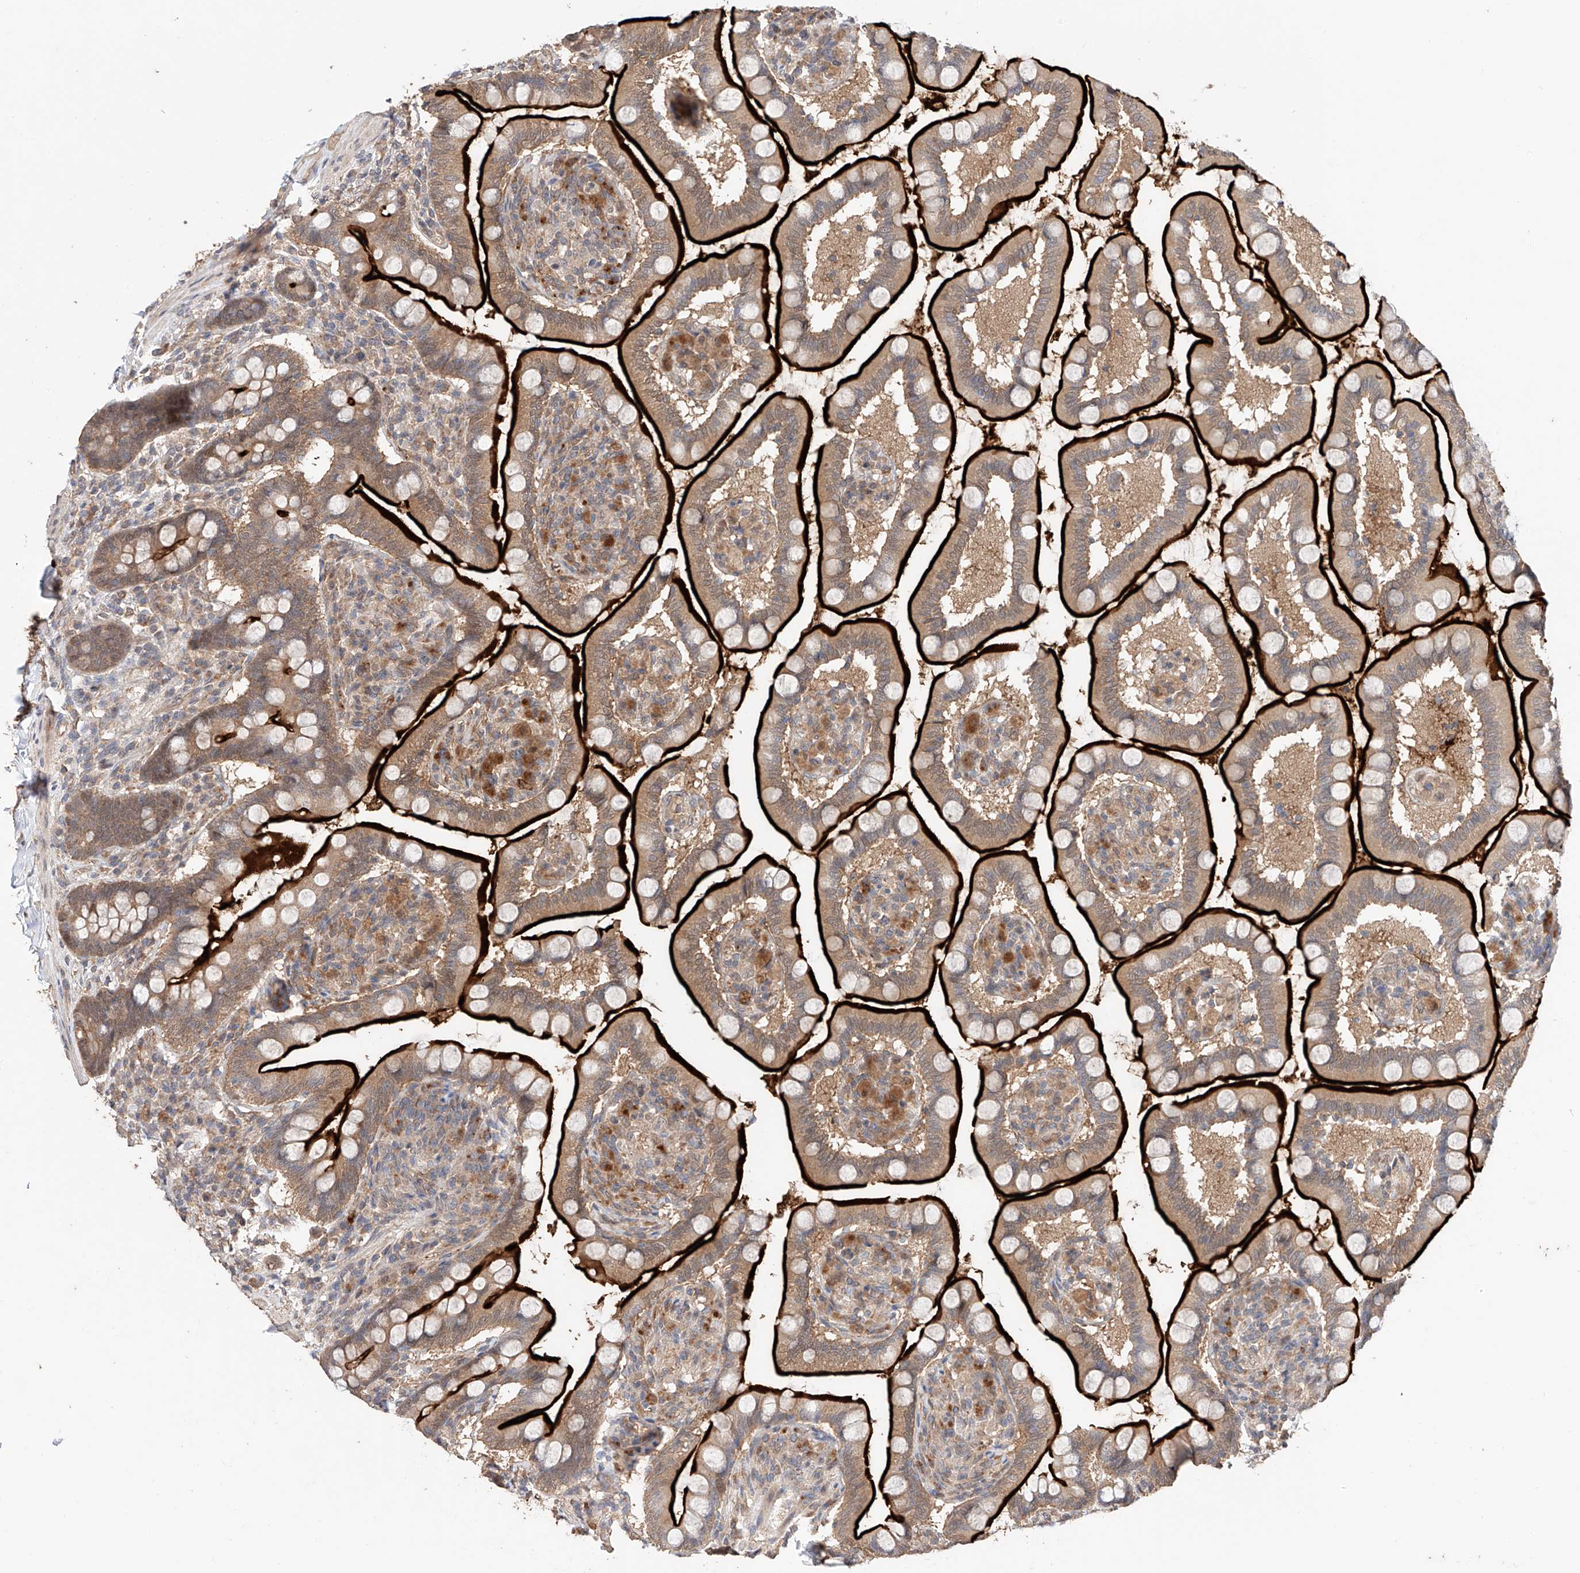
{"staining": {"intensity": "strong", "quantity": ">75%", "location": "cytoplasmic/membranous,nuclear"}, "tissue": "small intestine", "cell_type": "Glandular cells", "image_type": "normal", "snomed": [{"axis": "morphology", "description": "Normal tissue, NOS"}, {"axis": "topography", "description": "Small intestine"}], "caption": "IHC (DAB (3,3'-diaminobenzidine)) staining of unremarkable small intestine exhibits strong cytoplasmic/membranous,nuclear protein staining in approximately >75% of glandular cells. (Stains: DAB in brown, nuclei in blue, Microscopy: brightfield microscopy at high magnification).", "gene": "ZFHX2", "patient": {"sex": "female", "age": 64}}